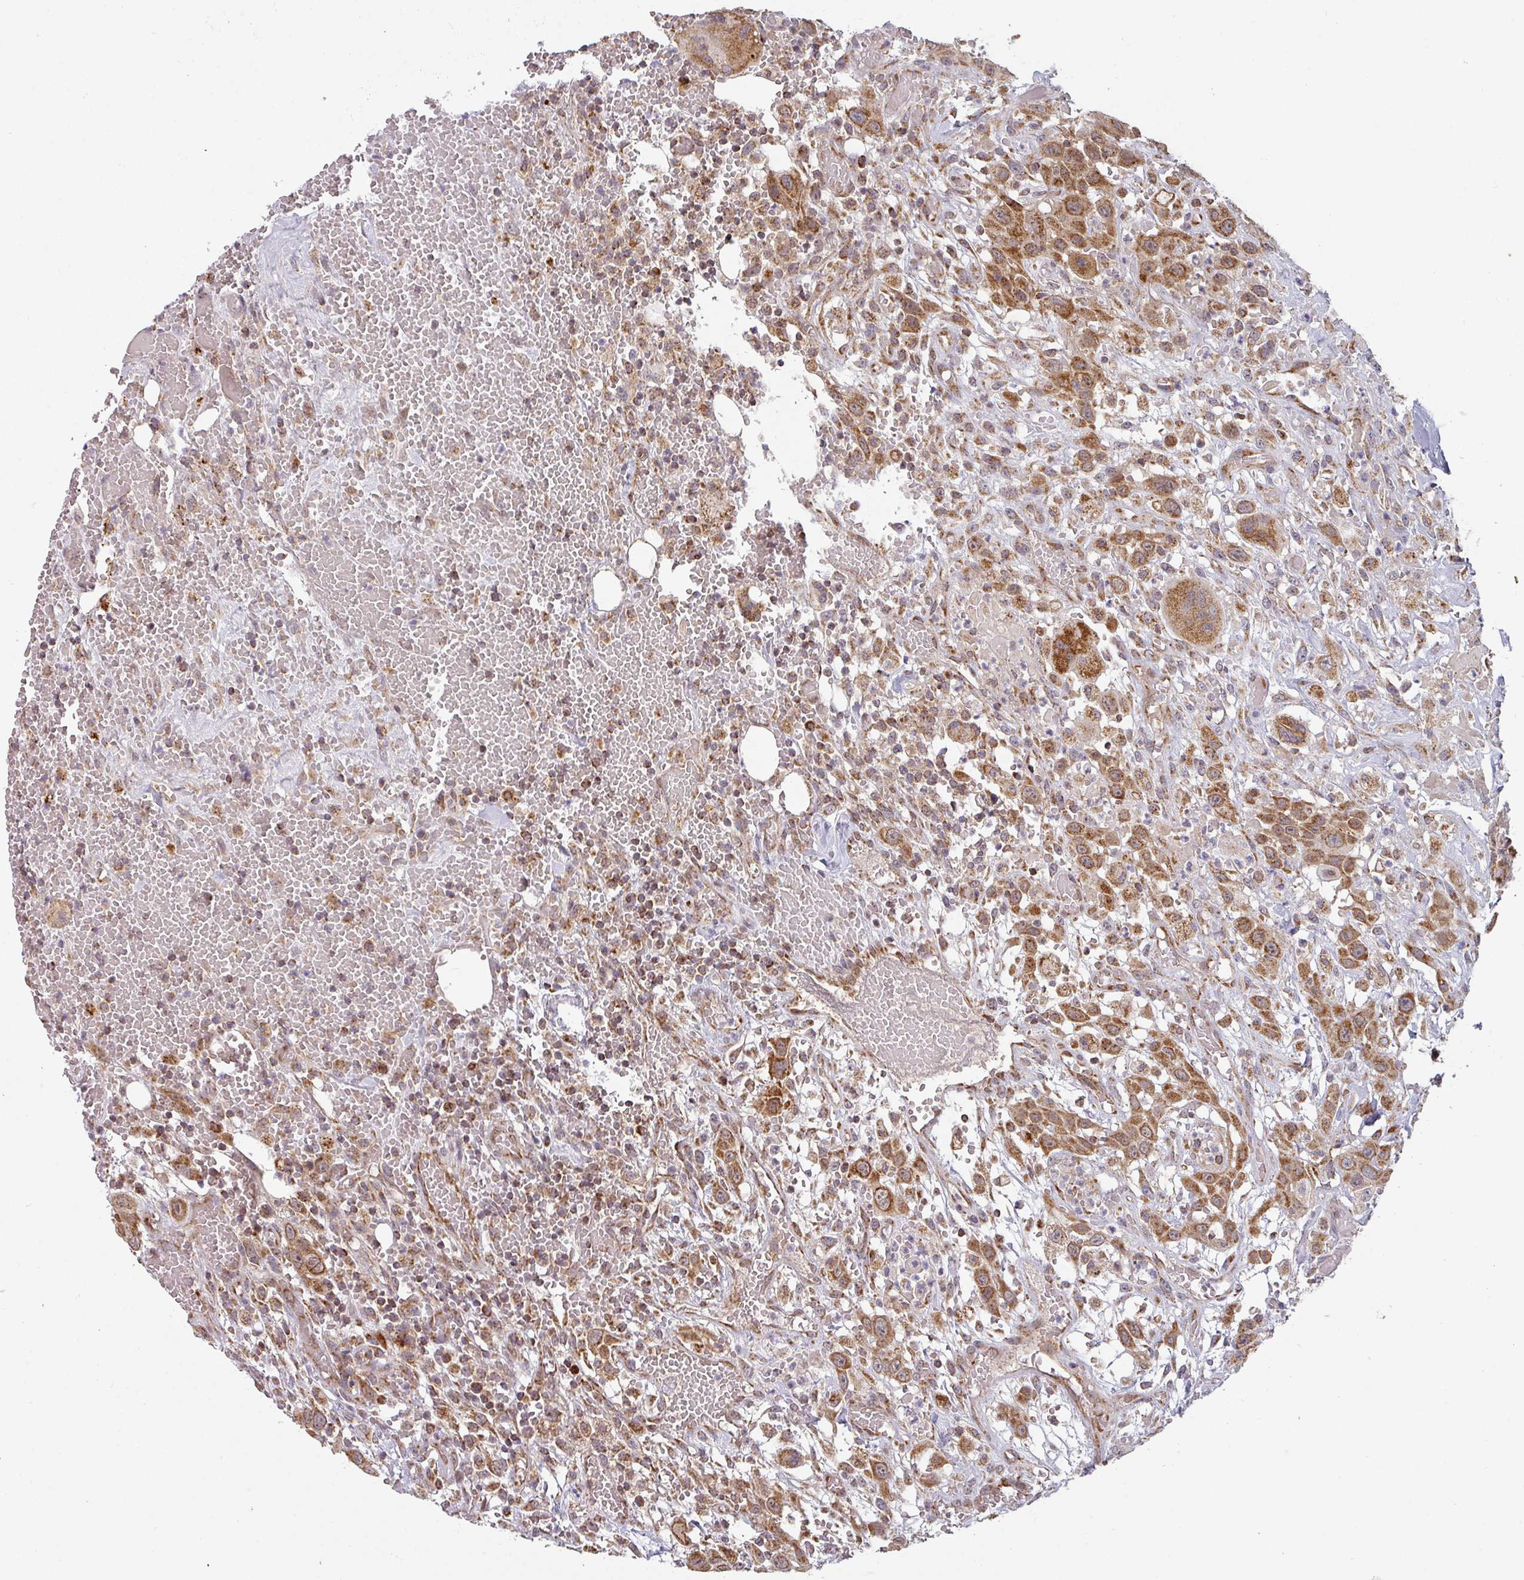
{"staining": {"intensity": "strong", "quantity": ">75%", "location": "cytoplasmic/membranous"}, "tissue": "head and neck cancer", "cell_type": "Tumor cells", "image_type": "cancer", "snomed": [{"axis": "morphology", "description": "Squamous cell carcinoma, NOS"}, {"axis": "topography", "description": "Head-Neck"}], "caption": "Immunohistochemical staining of head and neck squamous cell carcinoma reveals high levels of strong cytoplasmic/membranous protein staining in about >75% of tumor cells. Immunohistochemistry stains the protein in brown and the nuclei are stained blue.", "gene": "MRPS16", "patient": {"sex": "male", "age": 81}}